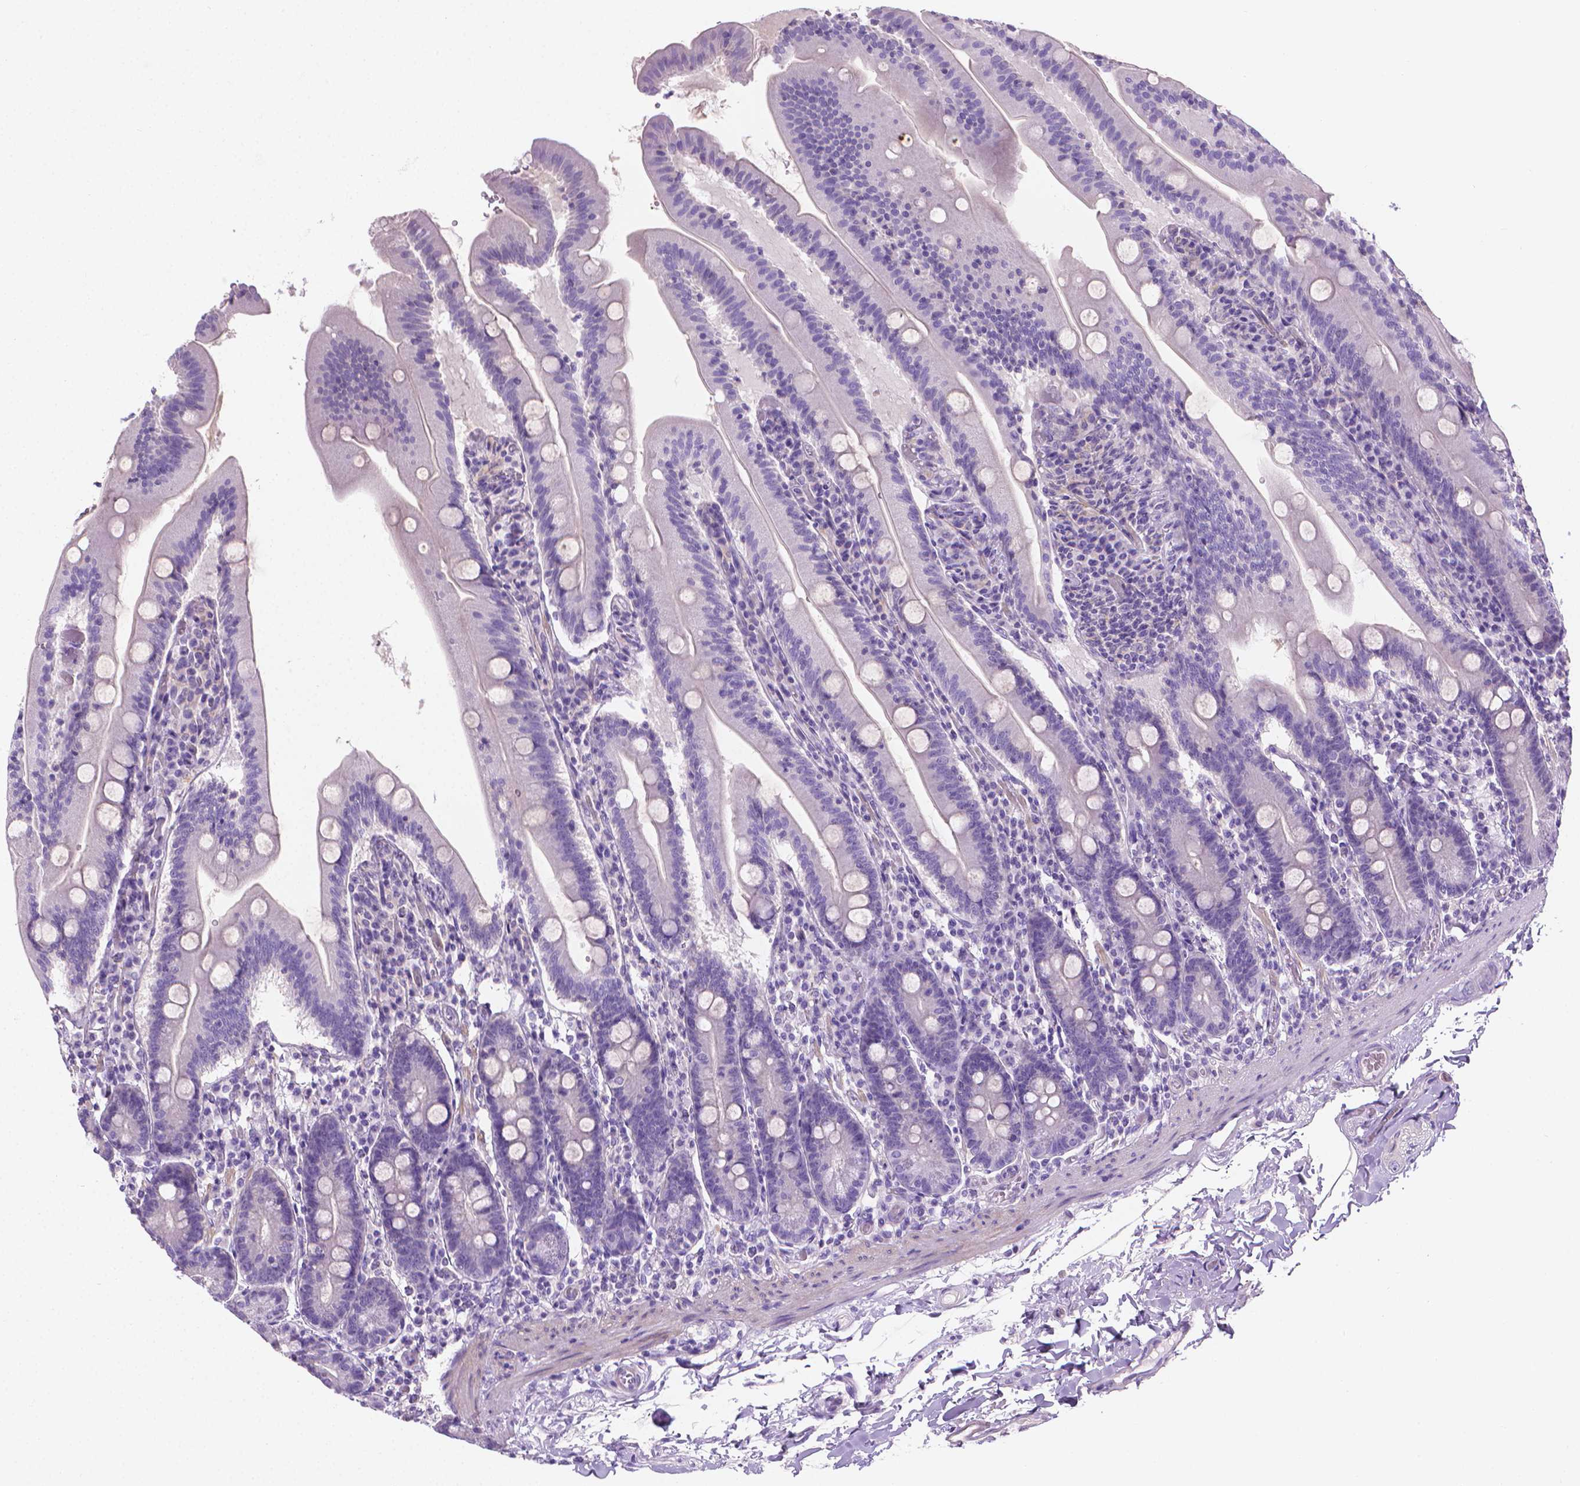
{"staining": {"intensity": "negative", "quantity": "none", "location": "none"}, "tissue": "small intestine", "cell_type": "Glandular cells", "image_type": "normal", "snomed": [{"axis": "morphology", "description": "Normal tissue, NOS"}, {"axis": "topography", "description": "Small intestine"}], "caption": "The photomicrograph displays no staining of glandular cells in normal small intestine. (Brightfield microscopy of DAB (3,3'-diaminobenzidine) immunohistochemistry (IHC) at high magnification).", "gene": "FASN", "patient": {"sex": "male", "age": 37}}